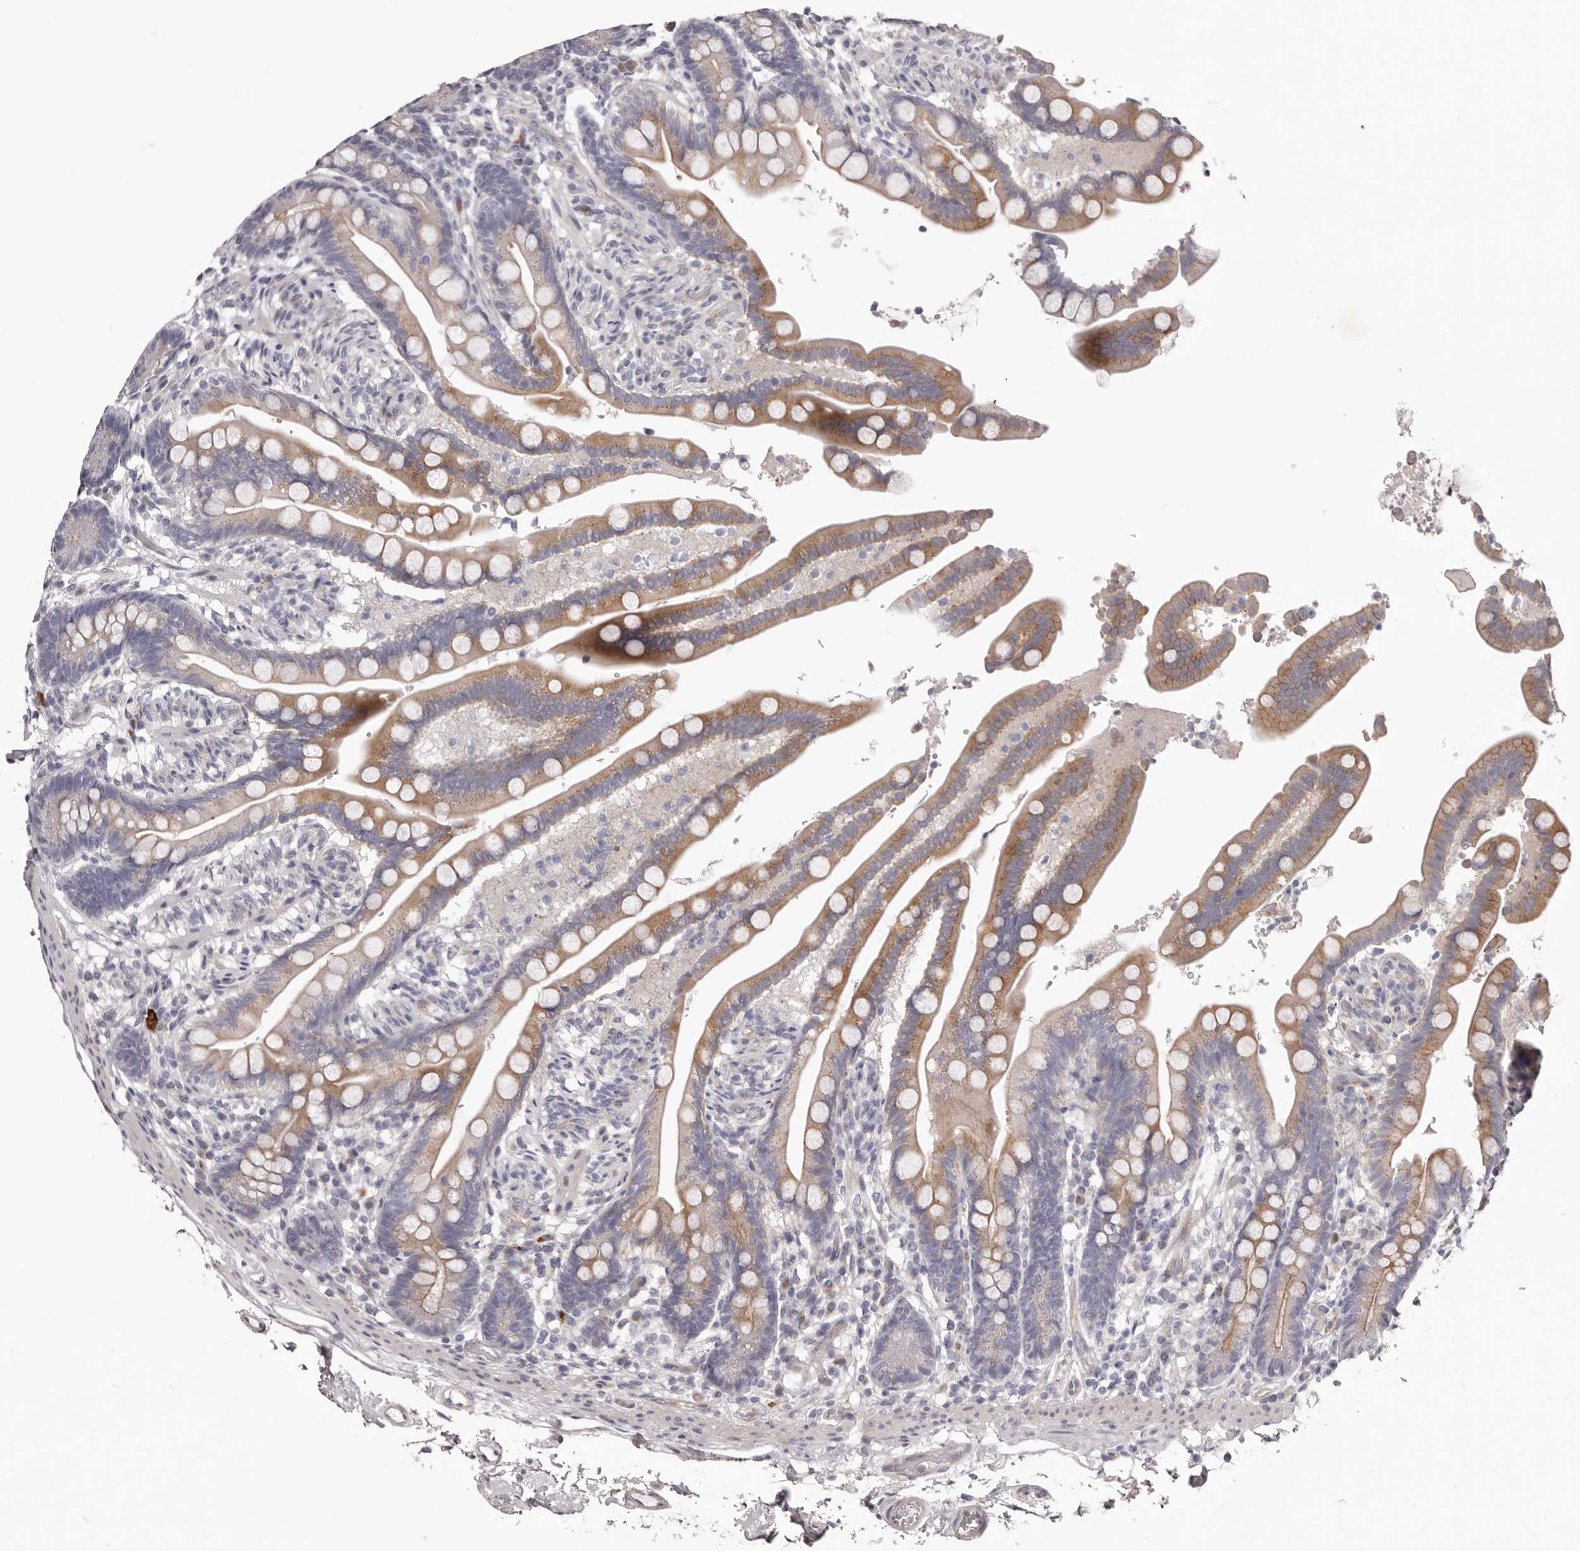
{"staining": {"intensity": "negative", "quantity": "none", "location": "none"}, "tissue": "colon", "cell_type": "Endothelial cells", "image_type": "normal", "snomed": [{"axis": "morphology", "description": "Normal tissue, NOS"}, {"axis": "topography", "description": "Smooth muscle"}, {"axis": "topography", "description": "Colon"}], "caption": "Protein analysis of normal colon shows no significant positivity in endothelial cells.", "gene": "PEG10", "patient": {"sex": "male", "age": 73}}